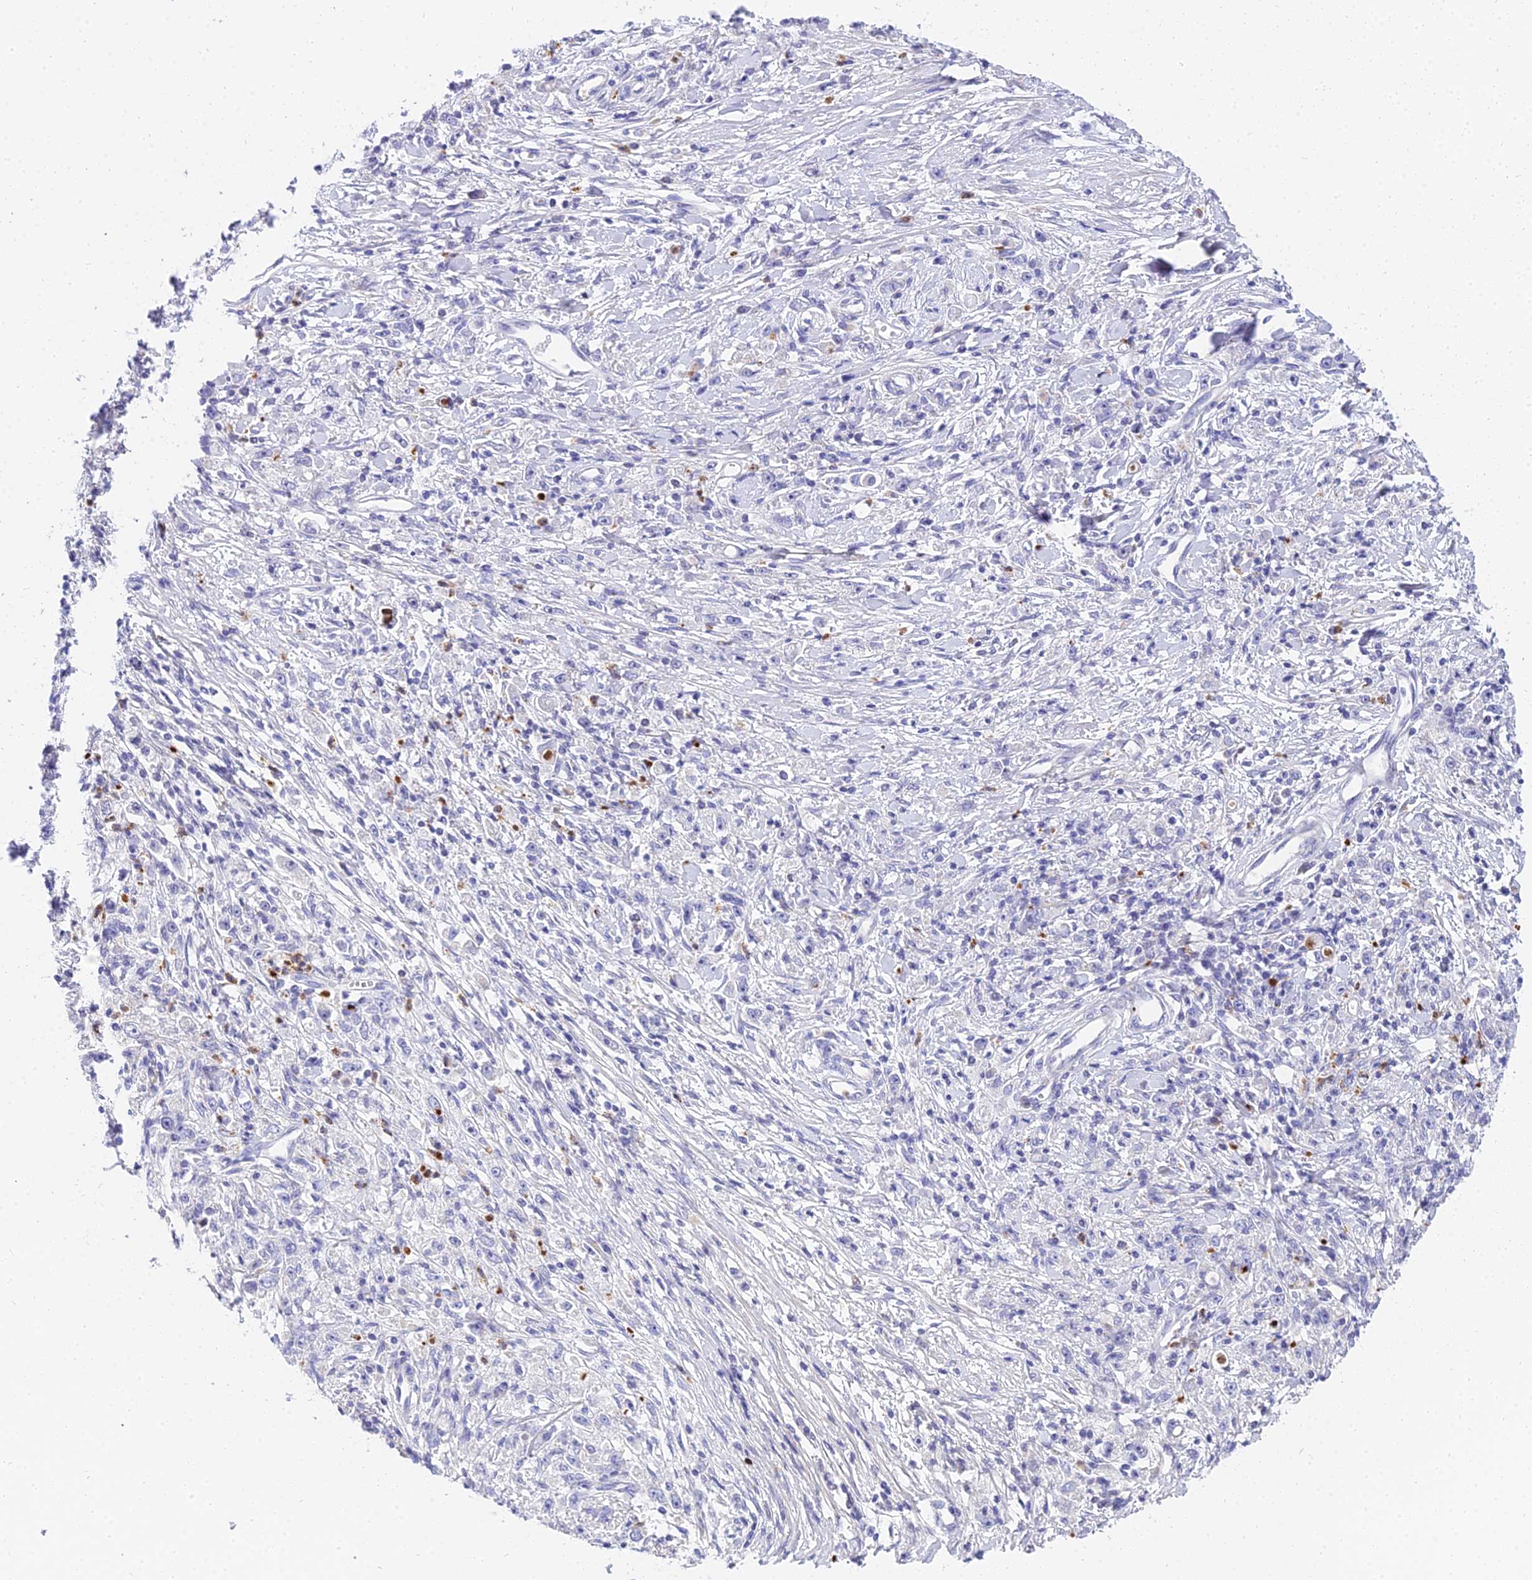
{"staining": {"intensity": "negative", "quantity": "none", "location": "none"}, "tissue": "stomach cancer", "cell_type": "Tumor cells", "image_type": "cancer", "snomed": [{"axis": "morphology", "description": "Adenocarcinoma, NOS"}, {"axis": "topography", "description": "Stomach"}], "caption": "DAB immunohistochemical staining of human stomach cancer exhibits no significant expression in tumor cells.", "gene": "VWC2L", "patient": {"sex": "female", "age": 59}}